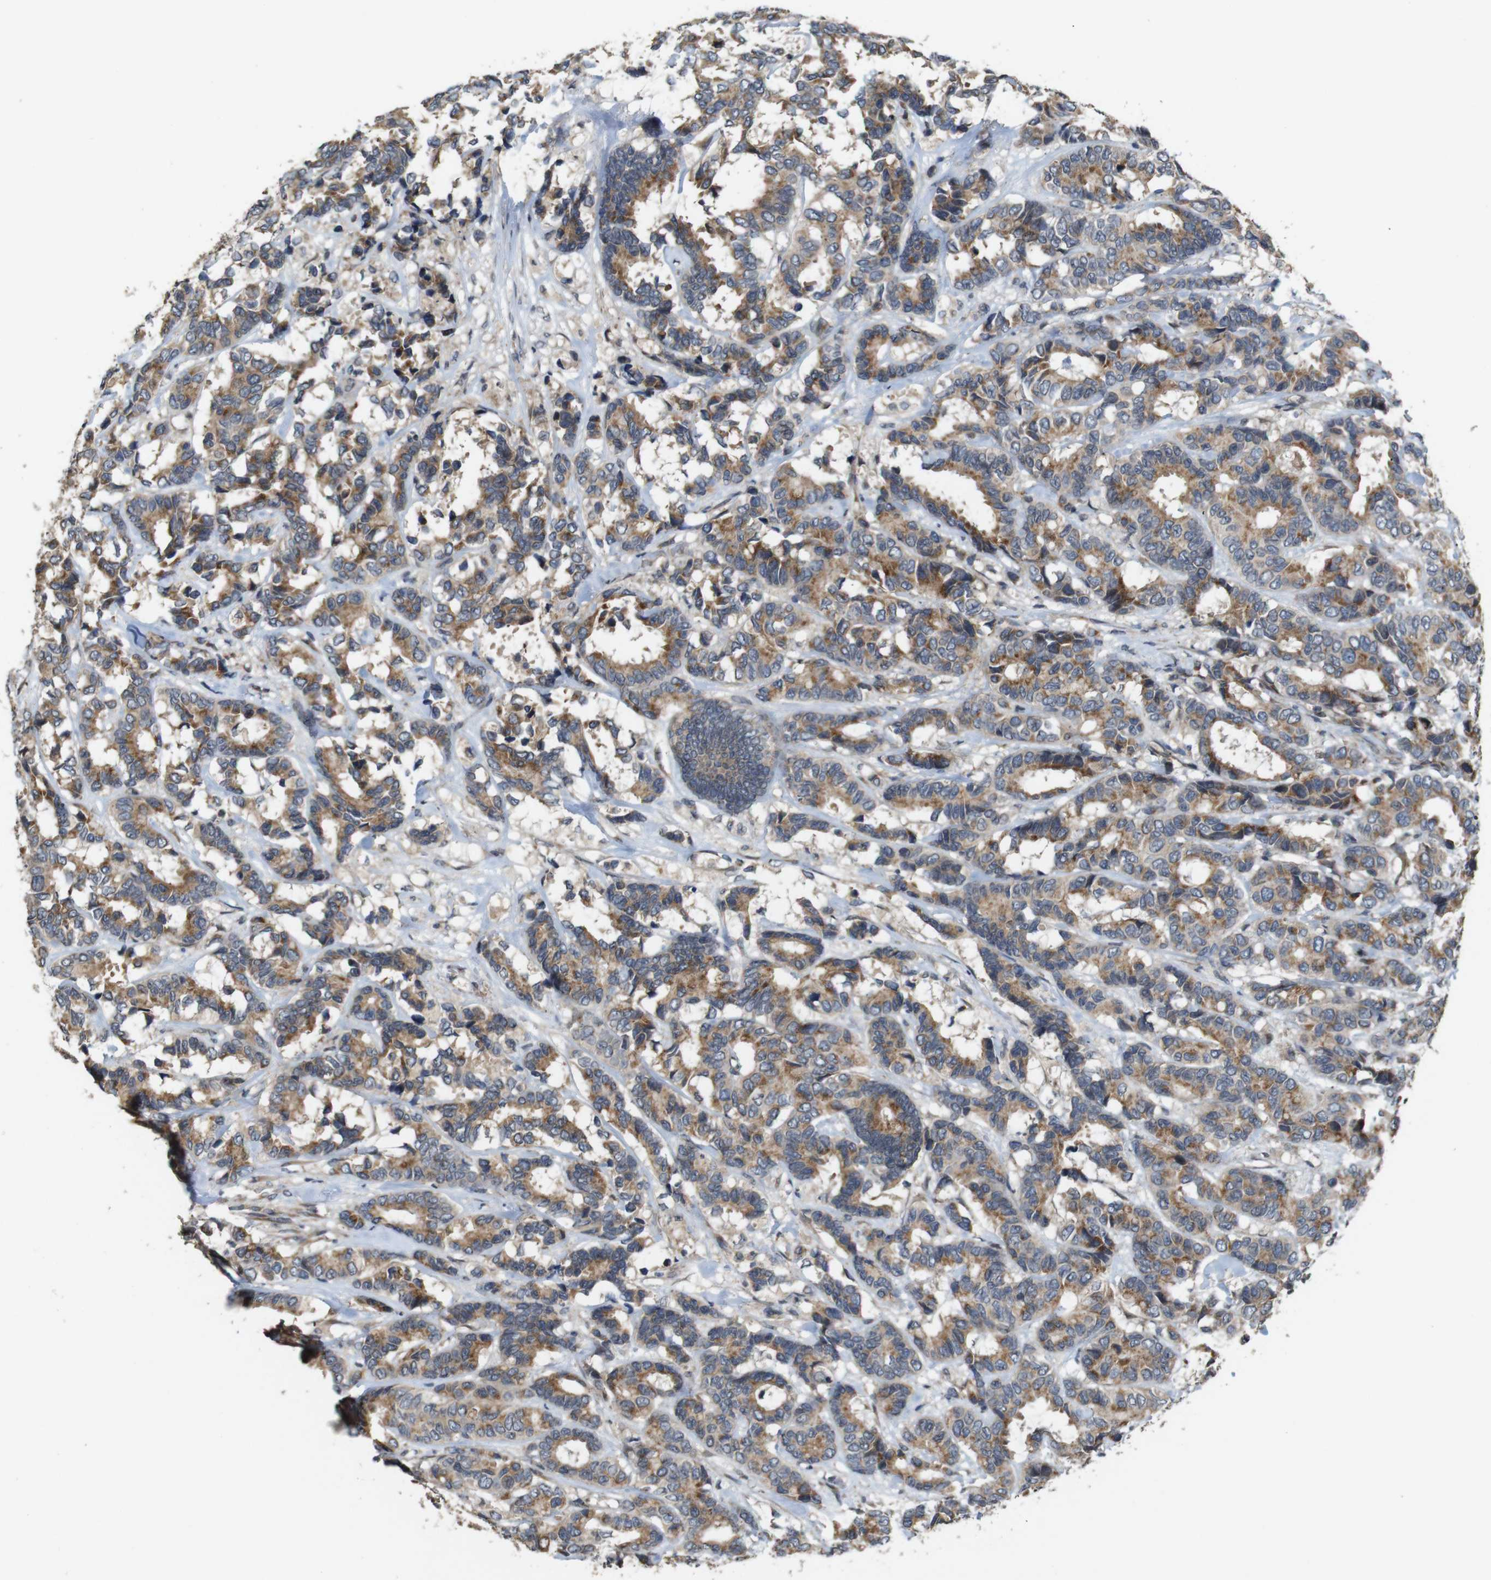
{"staining": {"intensity": "moderate", "quantity": ">75%", "location": "cytoplasmic/membranous"}, "tissue": "breast cancer", "cell_type": "Tumor cells", "image_type": "cancer", "snomed": [{"axis": "morphology", "description": "Duct carcinoma"}, {"axis": "topography", "description": "Breast"}], "caption": "Breast cancer (intraductal carcinoma) stained for a protein (brown) reveals moderate cytoplasmic/membranous positive staining in about >75% of tumor cells.", "gene": "EFCAB14", "patient": {"sex": "female", "age": 87}}